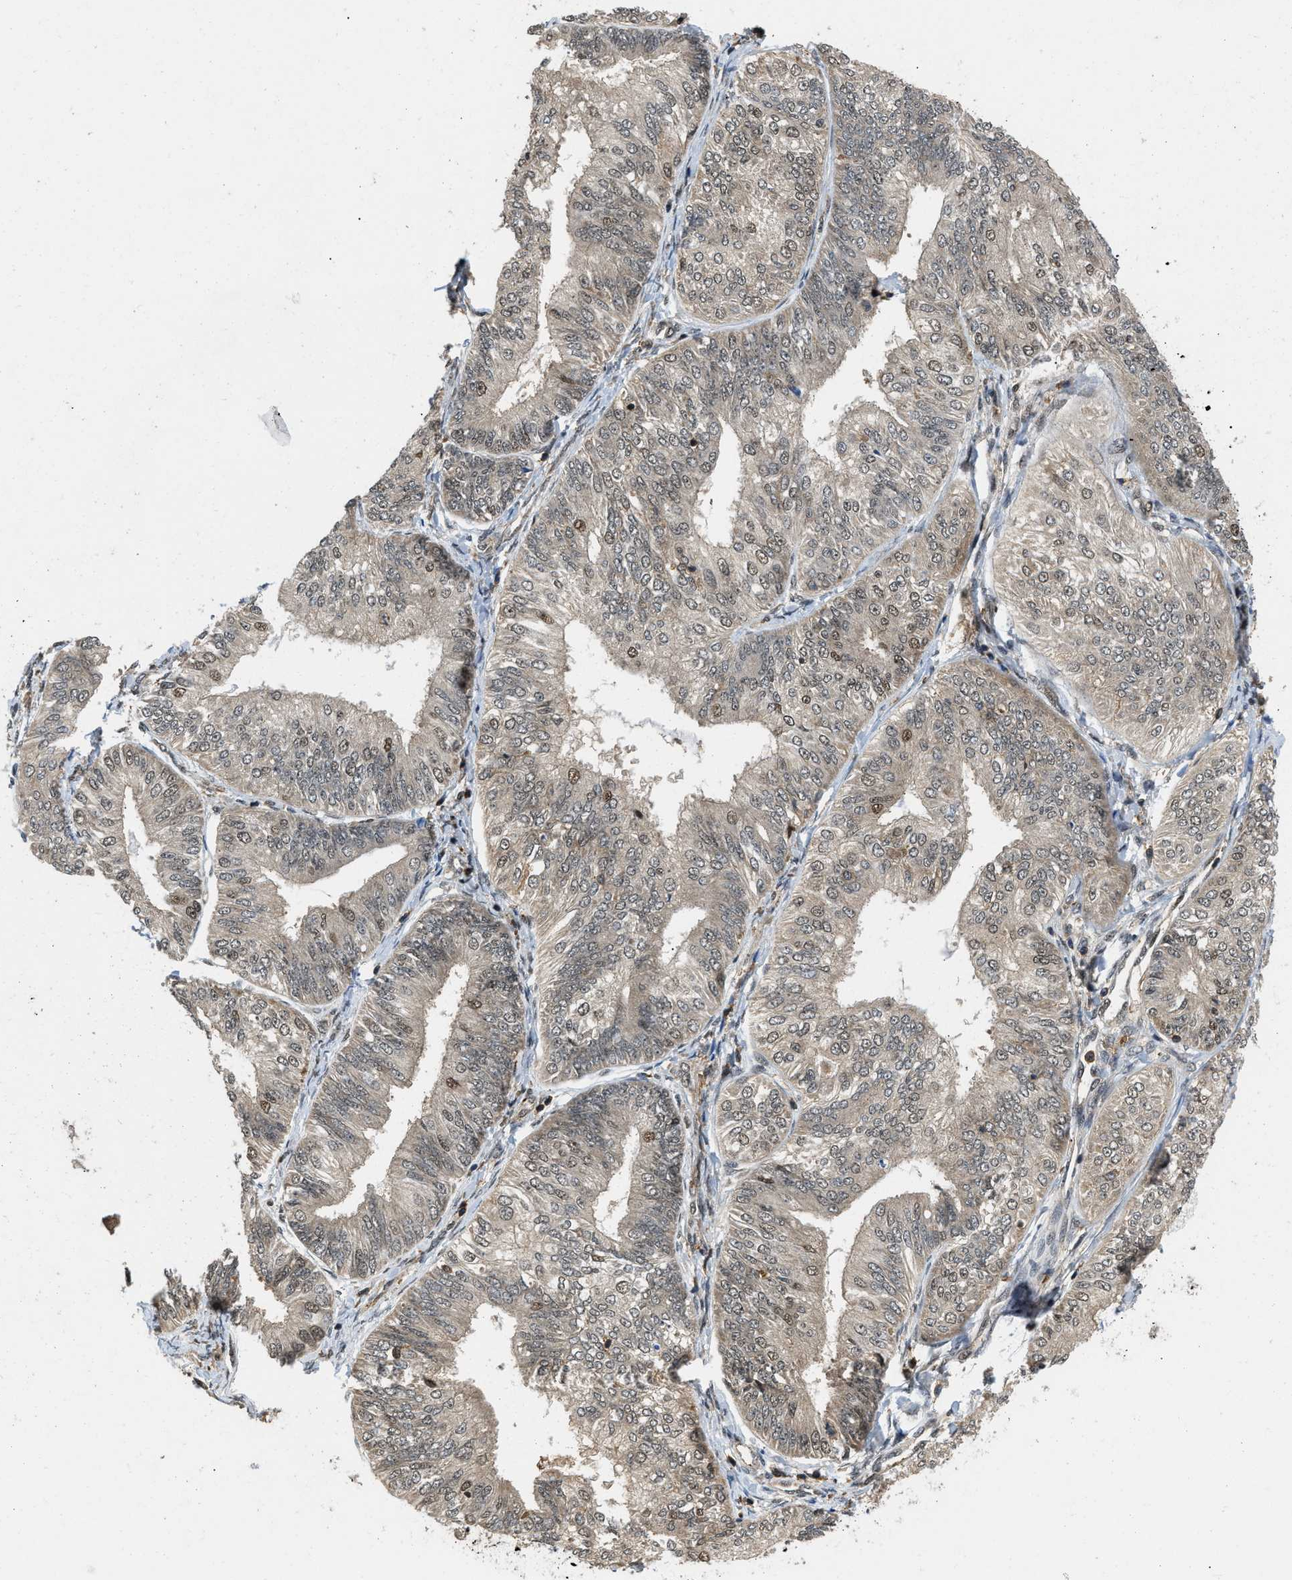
{"staining": {"intensity": "weak", "quantity": ">75%", "location": "cytoplasmic/membranous,nuclear"}, "tissue": "endometrial cancer", "cell_type": "Tumor cells", "image_type": "cancer", "snomed": [{"axis": "morphology", "description": "Adenocarcinoma, NOS"}, {"axis": "topography", "description": "Endometrium"}], "caption": "IHC of endometrial cancer (adenocarcinoma) displays low levels of weak cytoplasmic/membranous and nuclear positivity in about >75% of tumor cells. (Stains: DAB (3,3'-diaminobenzidine) in brown, nuclei in blue, Microscopy: brightfield microscopy at high magnification).", "gene": "ATF7IP", "patient": {"sex": "female", "age": 58}}